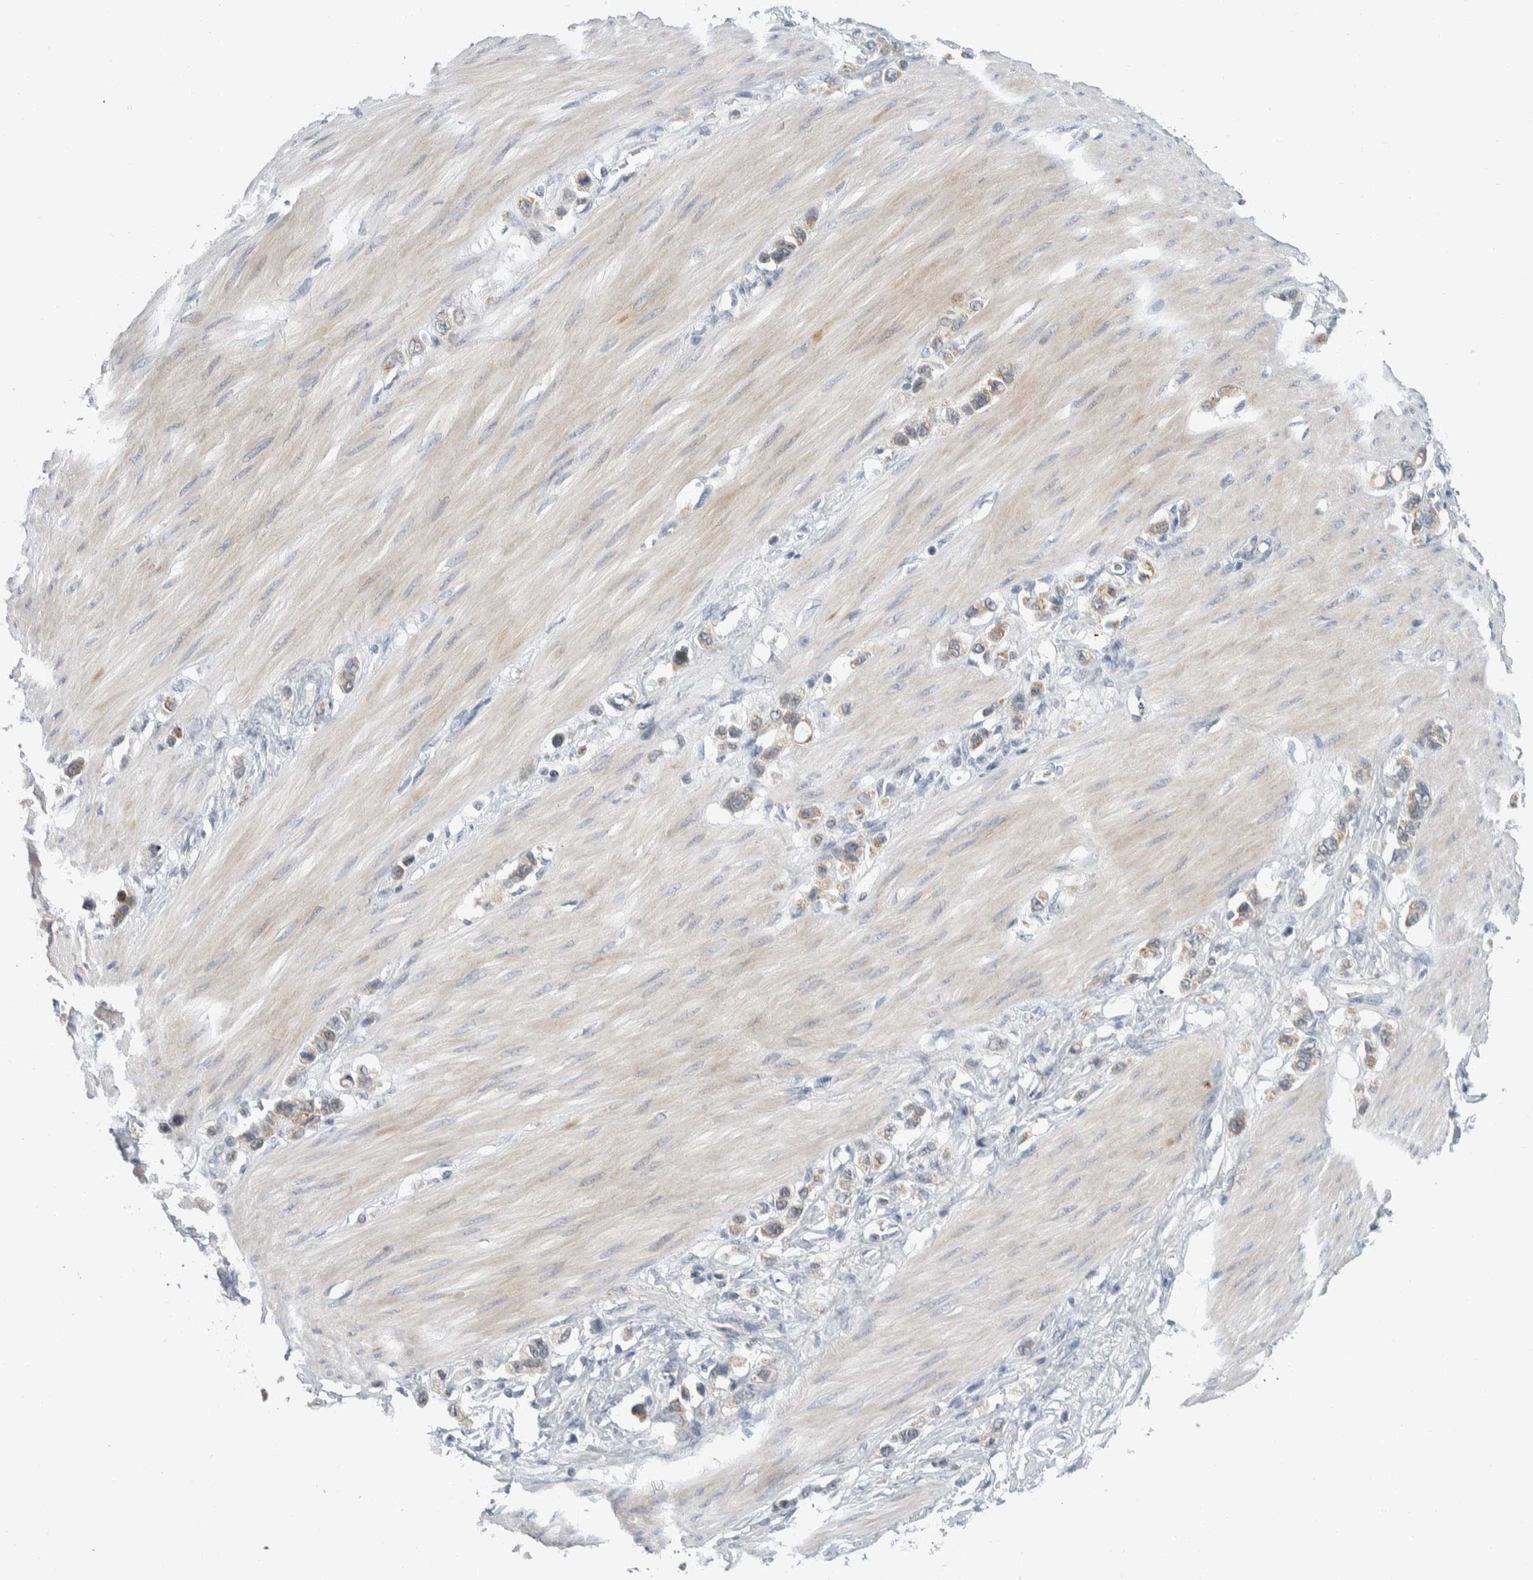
{"staining": {"intensity": "weak", "quantity": "25%-75%", "location": "cytoplasmic/membranous"}, "tissue": "stomach cancer", "cell_type": "Tumor cells", "image_type": "cancer", "snomed": [{"axis": "morphology", "description": "Adenocarcinoma, NOS"}, {"axis": "topography", "description": "Stomach"}], "caption": "A micrograph showing weak cytoplasmic/membranous positivity in about 25%-75% of tumor cells in stomach cancer, as visualized by brown immunohistochemical staining.", "gene": "SHPK", "patient": {"sex": "female", "age": 65}}